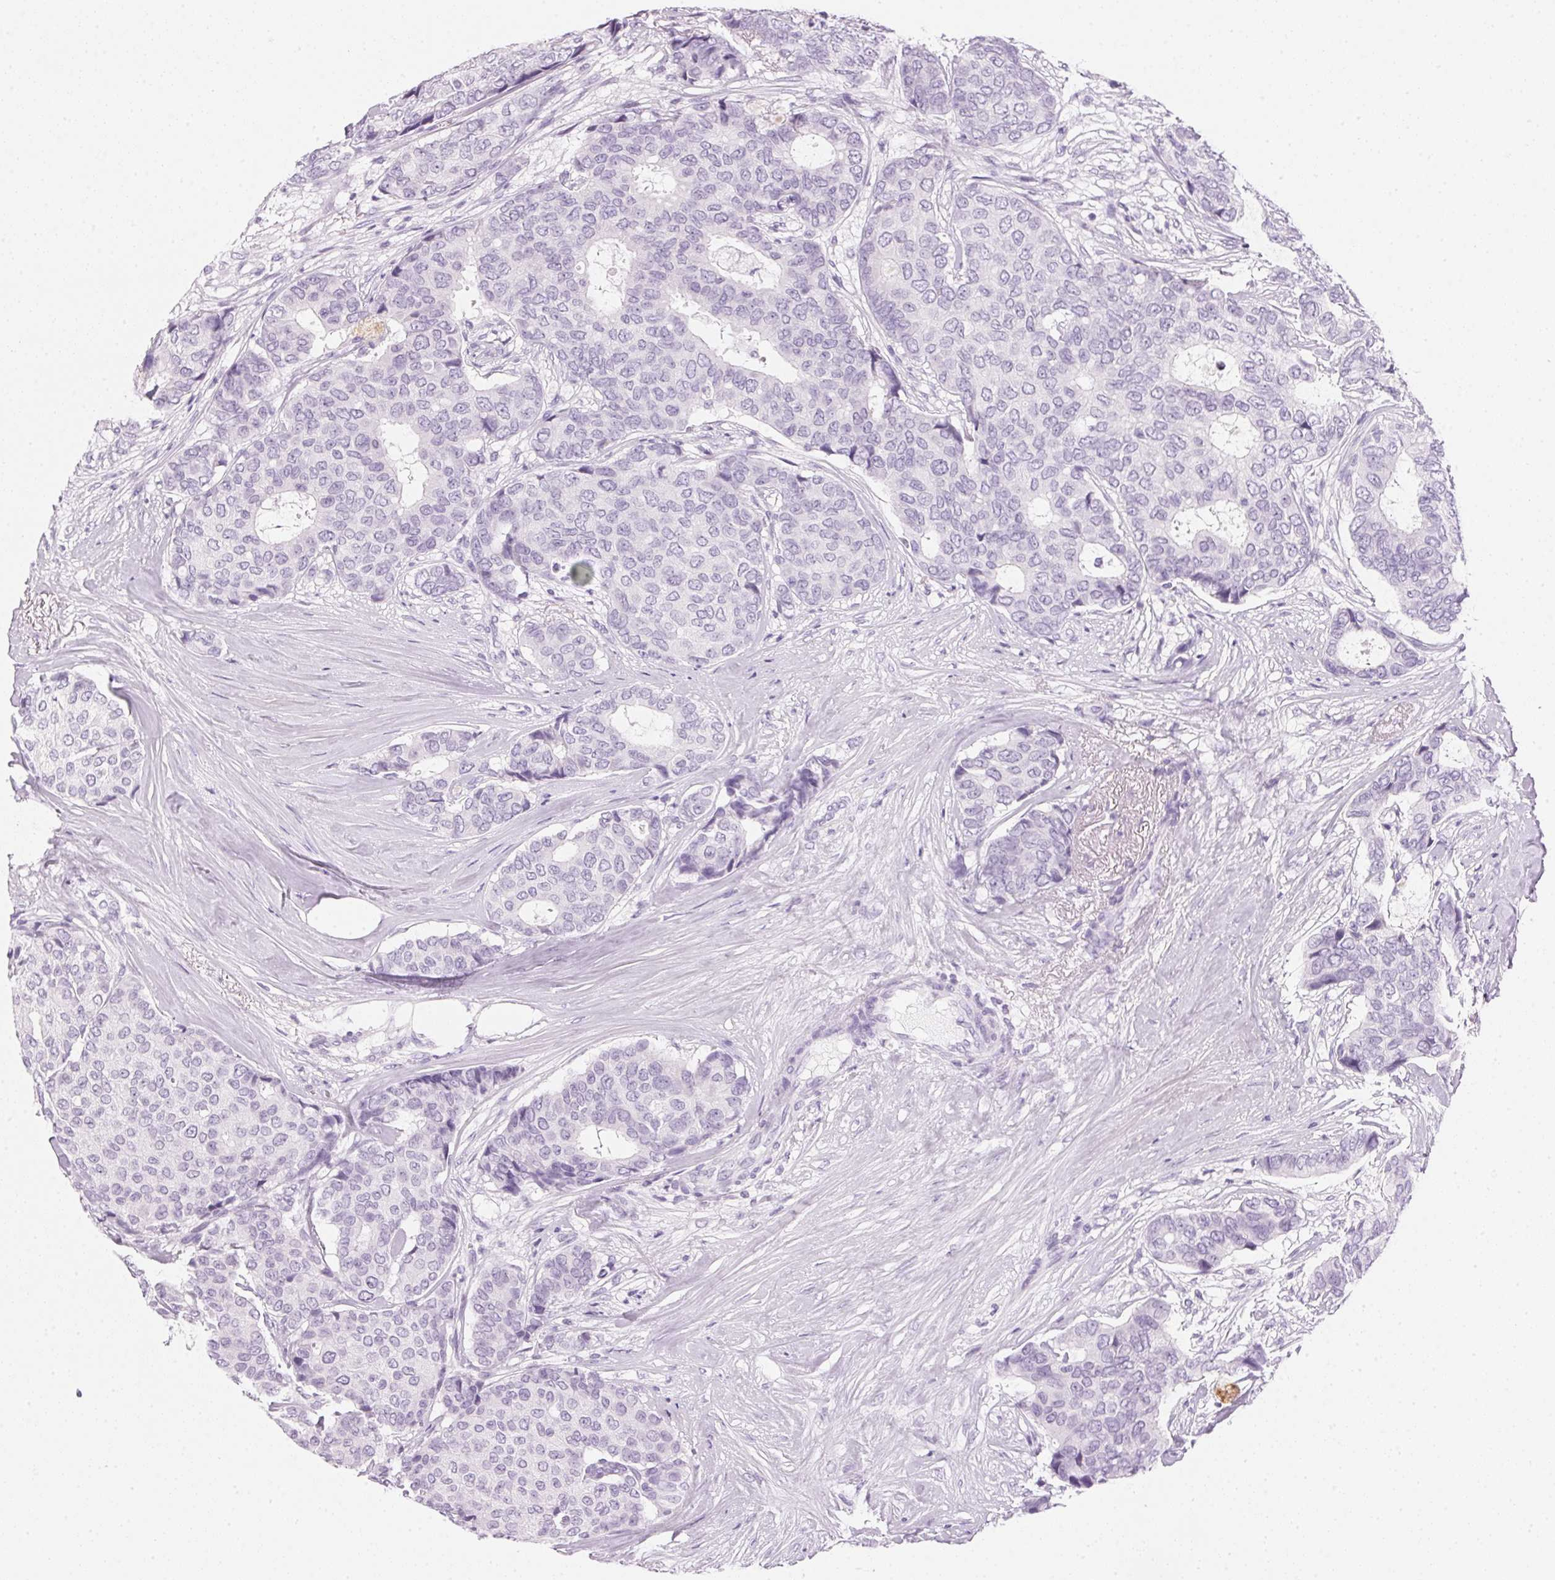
{"staining": {"intensity": "negative", "quantity": "none", "location": "none"}, "tissue": "breast cancer", "cell_type": "Tumor cells", "image_type": "cancer", "snomed": [{"axis": "morphology", "description": "Duct carcinoma"}, {"axis": "topography", "description": "Breast"}], "caption": "Breast infiltrating ductal carcinoma was stained to show a protein in brown. There is no significant staining in tumor cells.", "gene": "IGFBP1", "patient": {"sex": "female", "age": 75}}